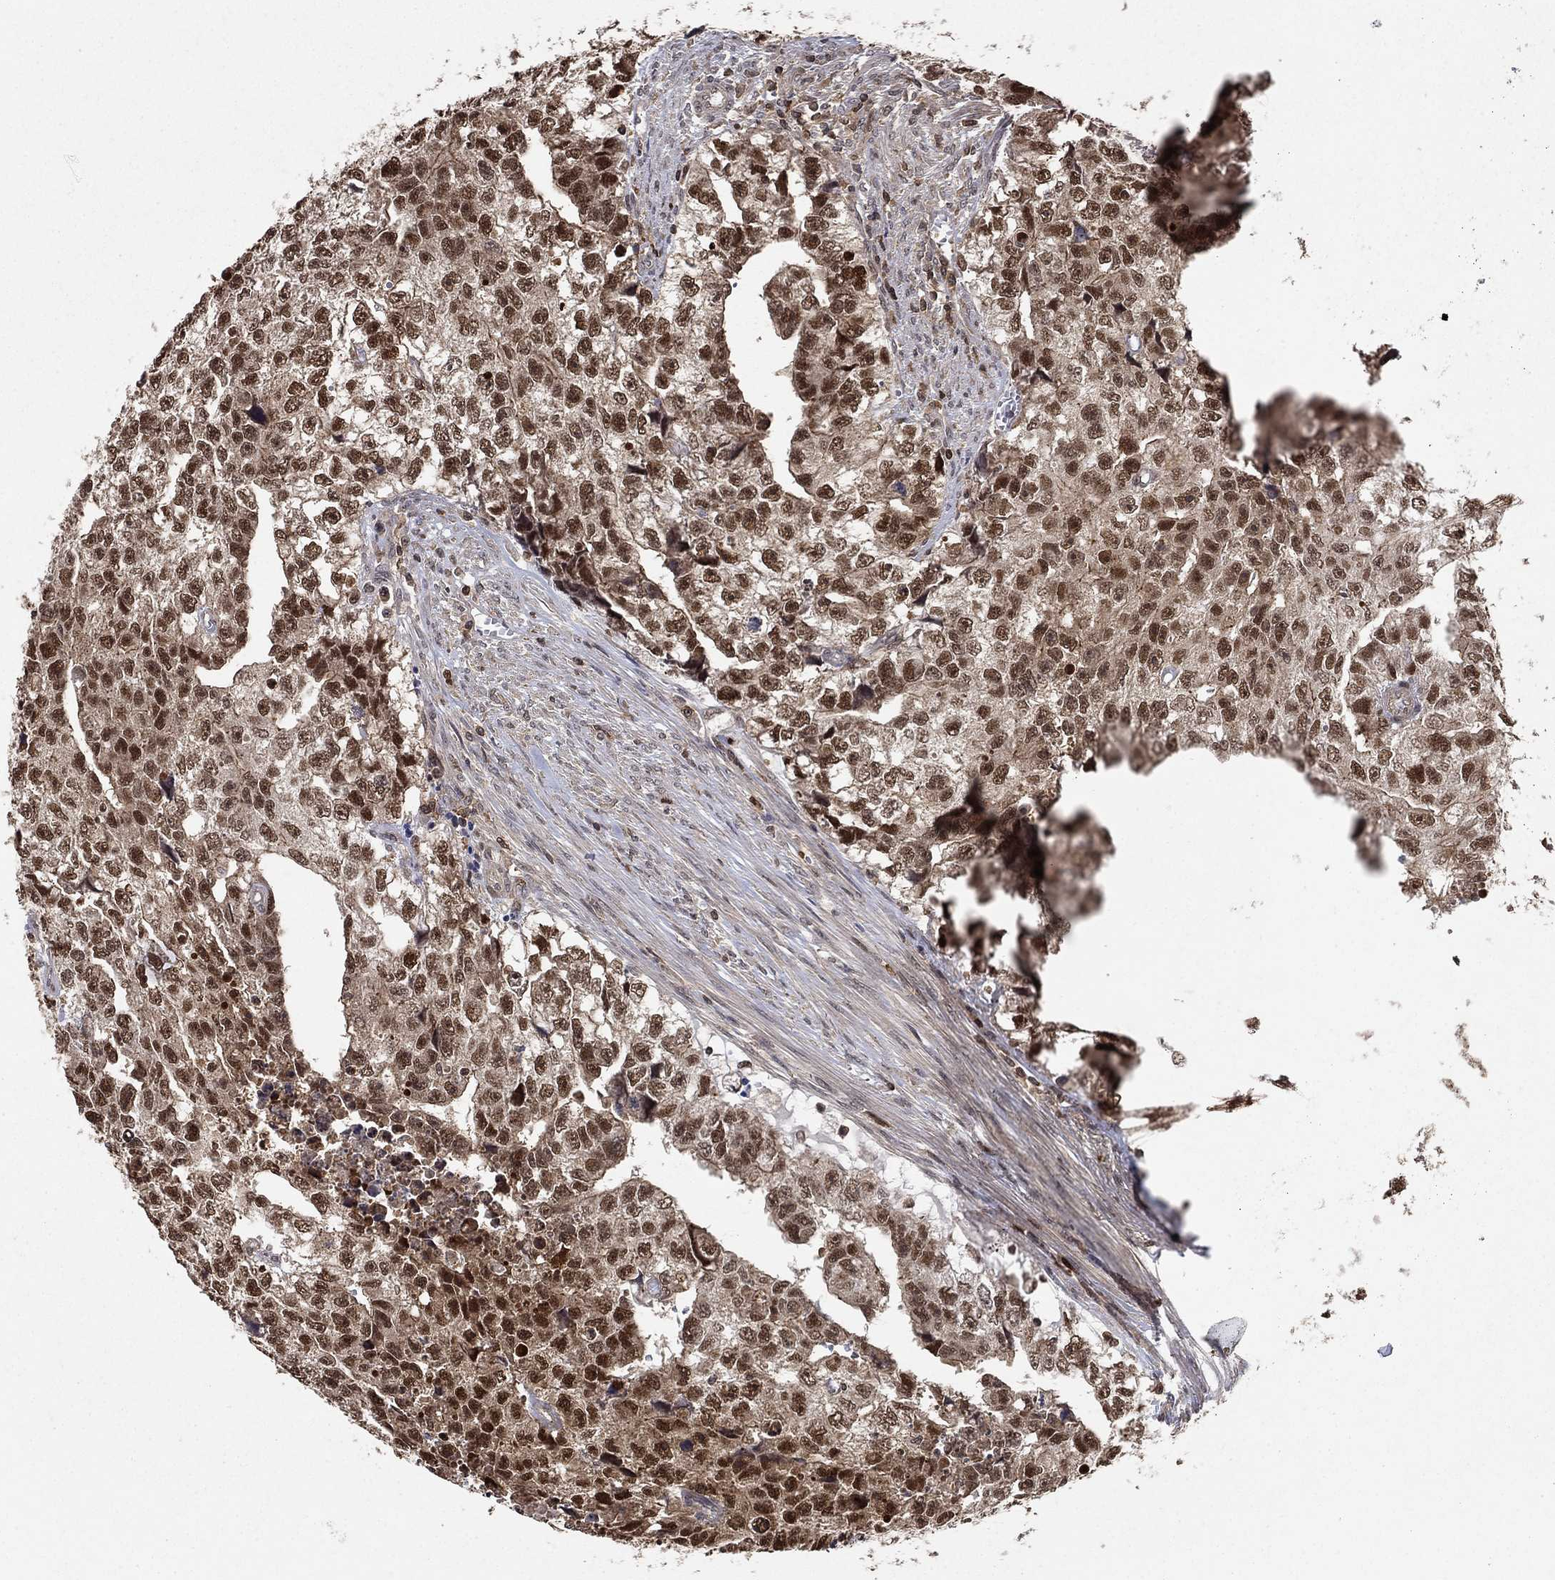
{"staining": {"intensity": "strong", "quantity": ">75%", "location": "cytoplasmic/membranous,nuclear"}, "tissue": "testis cancer", "cell_type": "Tumor cells", "image_type": "cancer", "snomed": [{"axis": "morphology", "description": "Carcinoma, Embryonal, NOS"}, {"axis": "morphology", "description": "Teratoma, malignant, NOS"}, {"axis": "topography", "description": "Testis"}], "caption": "Malignant teratoma (testis) was stained to show a protein in brown. There is high levels of strong cytoplasmic/membranous and nuclear expression in about >75% of tumor cells. (IHC, brightfield microscopy, high magnification).", "gene": "CCDC66", "patient": {"sex": "male", "age": 44}}